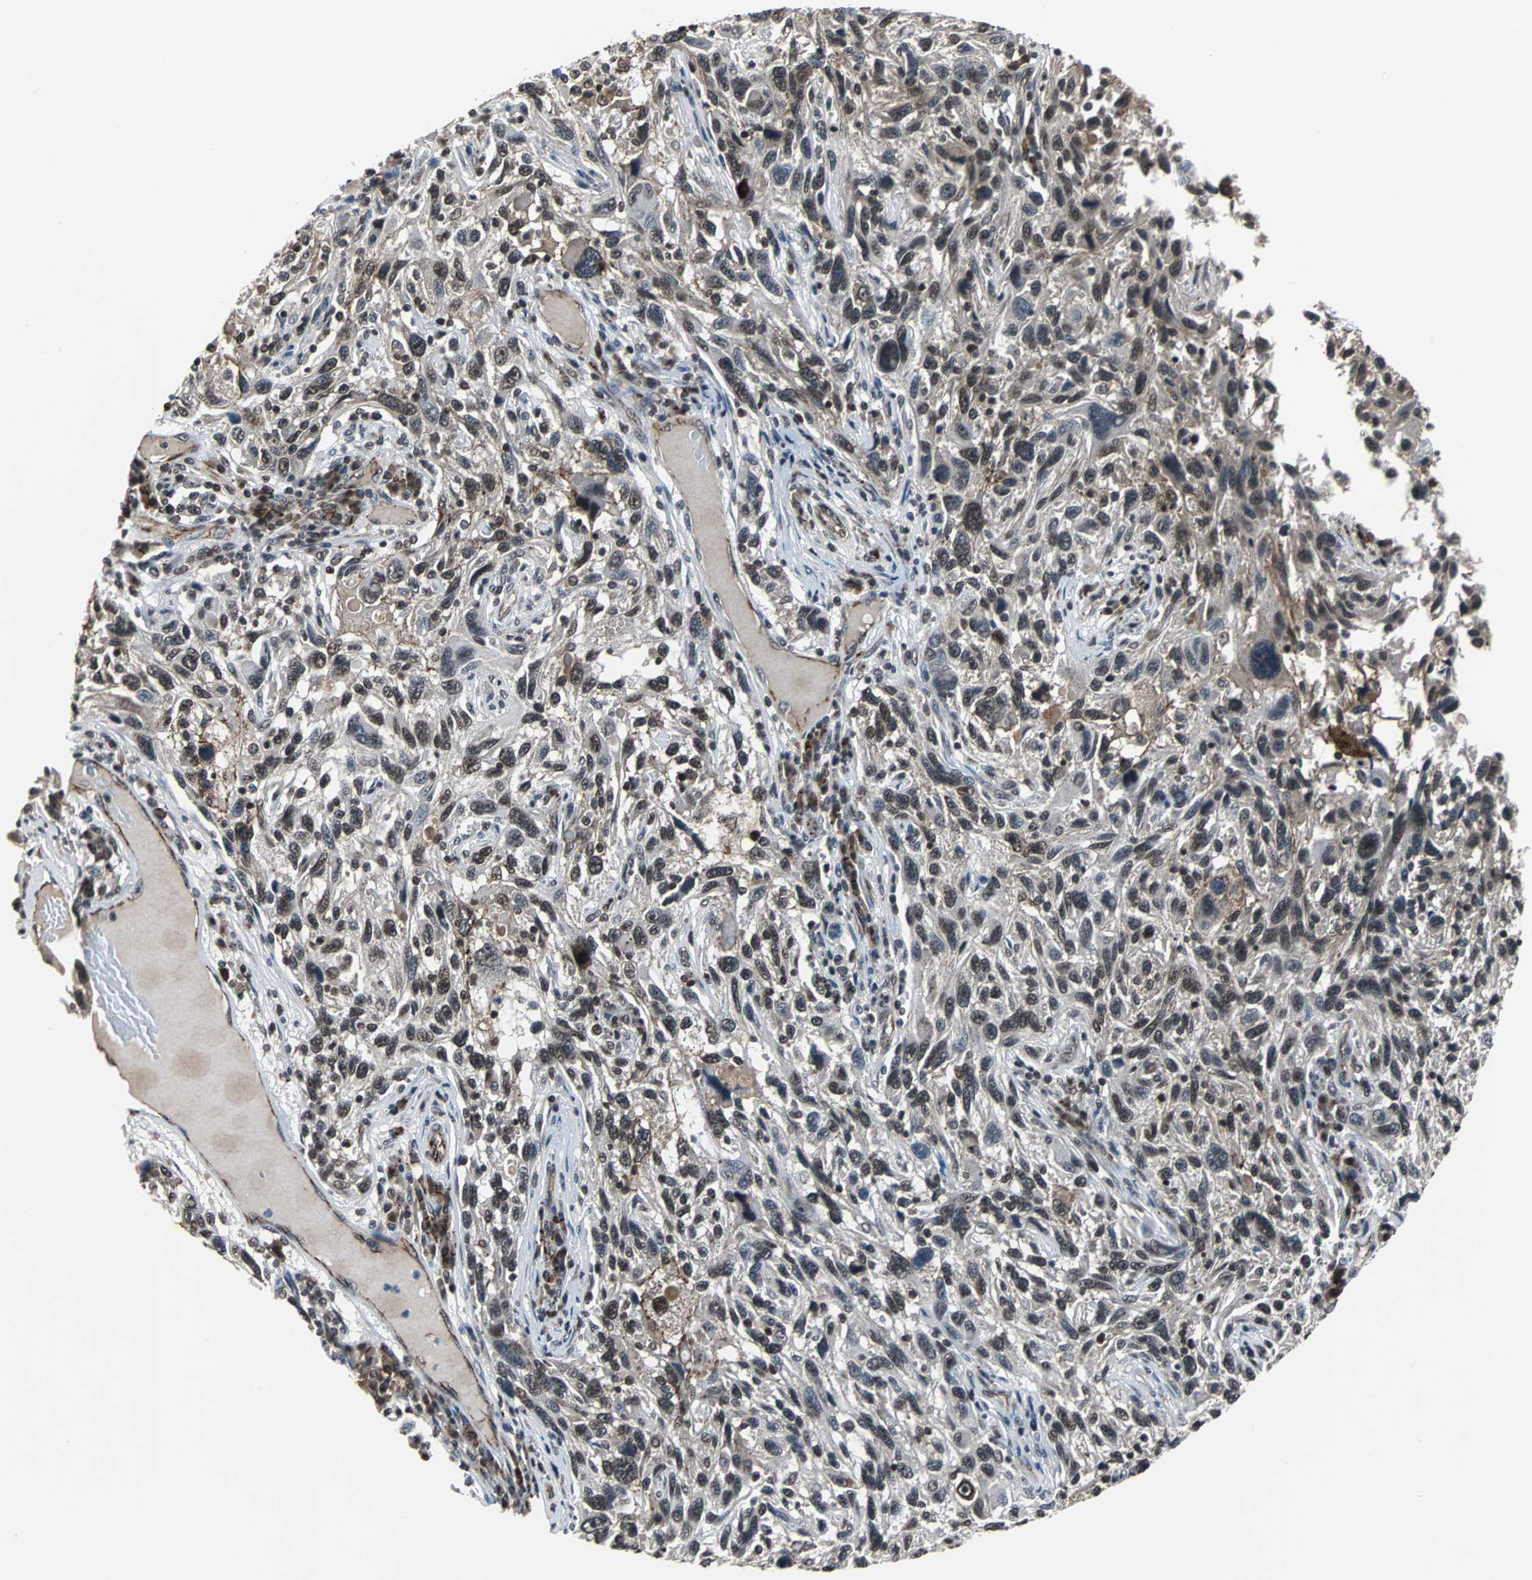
{"staining": {"intensity": "moderate", "quantity": ">75%", "location": "cytoplasmic/membranous"}, "tissue": "melanoma", "cell_type": "Tumor cells", "image_type": "cancer", "snomed": [{"axis": "morphology", "description": "Malignant melanoma, NOS"}, {"axis": "topography", "description": "Skin"}], "caption": "Human melanoma stained with a protein marker exhibits moderate staining in tumor cells.", "gene": "LSR", "patient": {"sex": "male", "age": 53}}